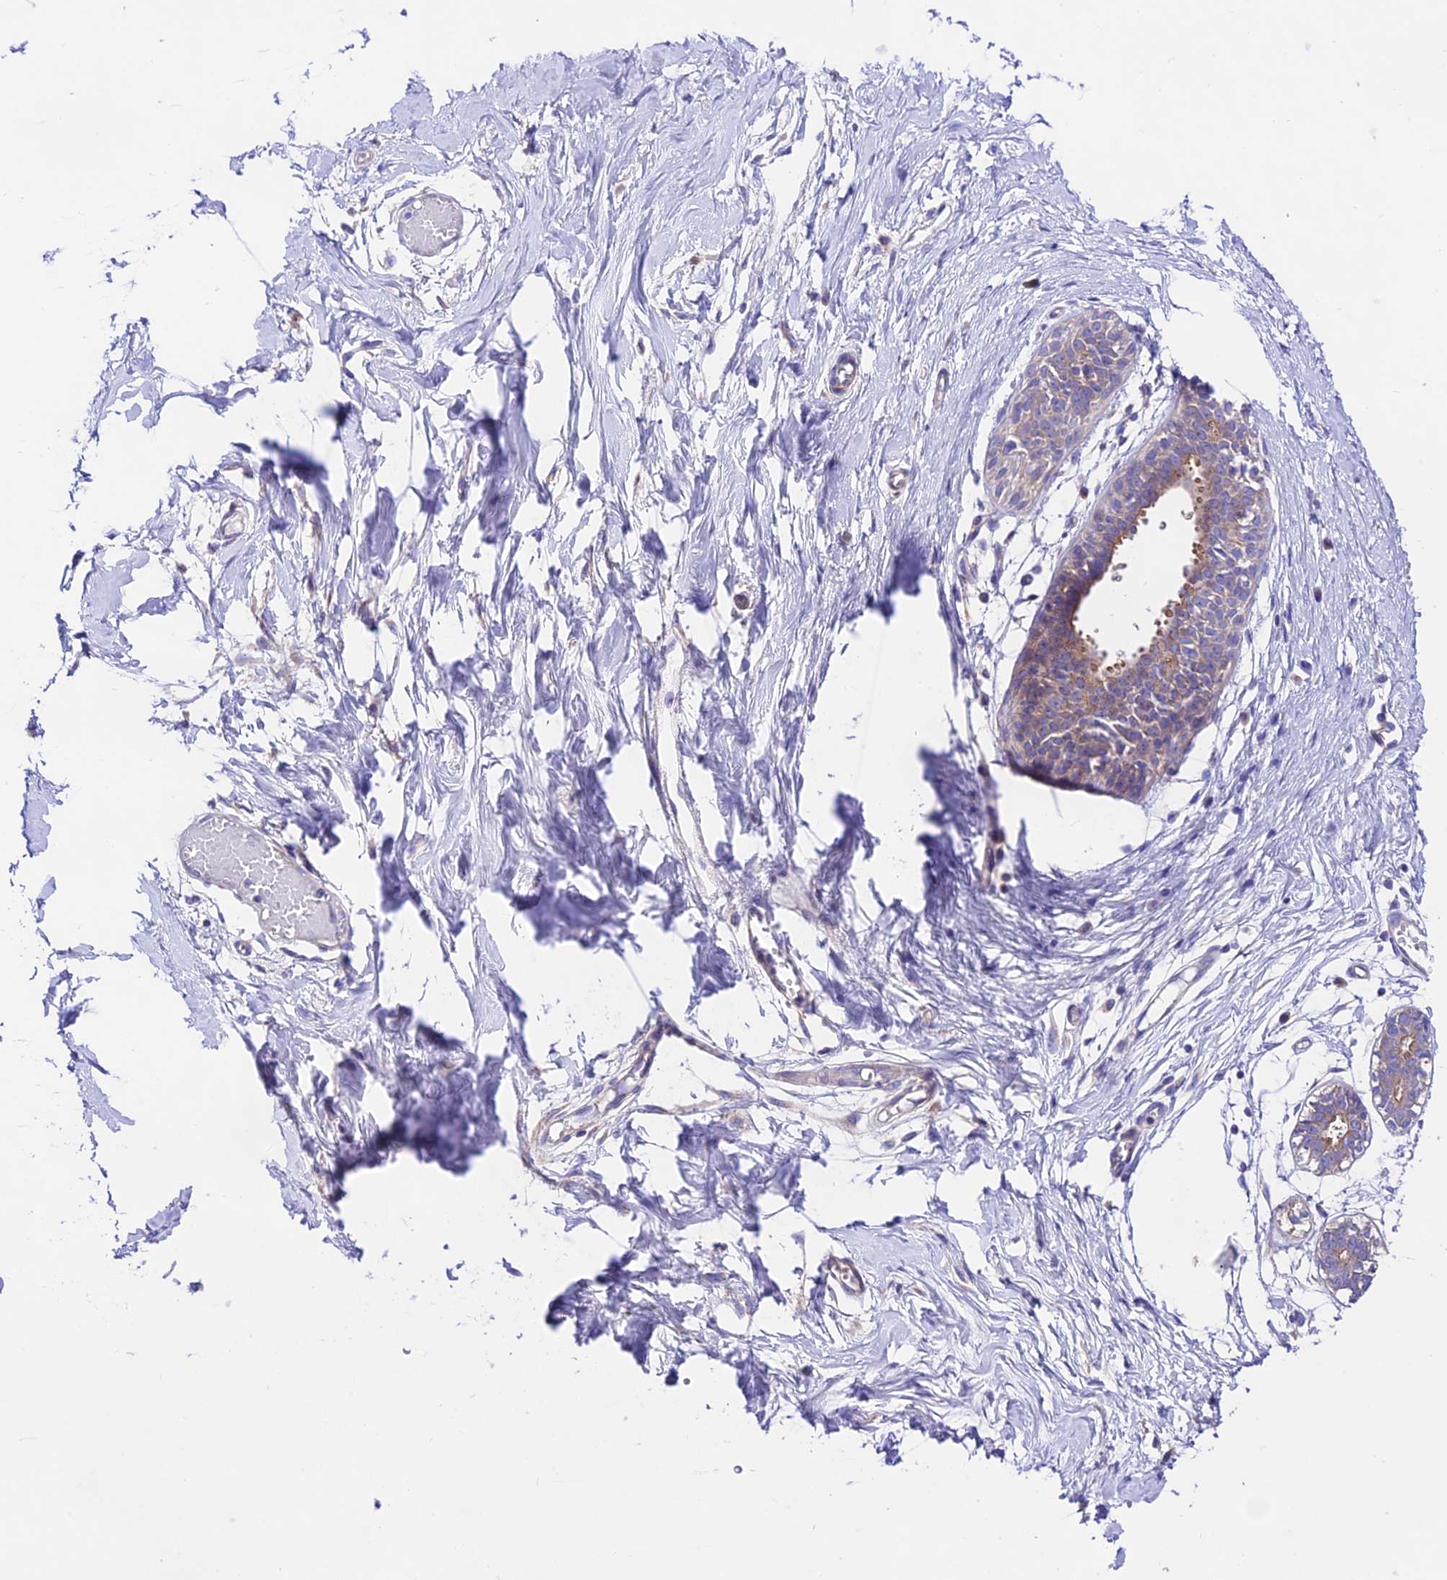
{"staining": {"intensity": "negative", "quantity": "none", "location": "none"}, "tissue": "breast", "cell_type": "Adipocytes", "image_type": "normal", "snomed": [{"axis": "morphology", "description": "Normal tissue, NOS"}, {"axis": "topography", "description": "Breast"}], "caption": "IHC histopathology image of benign human breast stained for a protein (brown), which displays no expression in adipocytes.", "gene": "LACTB2", "patient": {"sex": "female", "age": 27}}